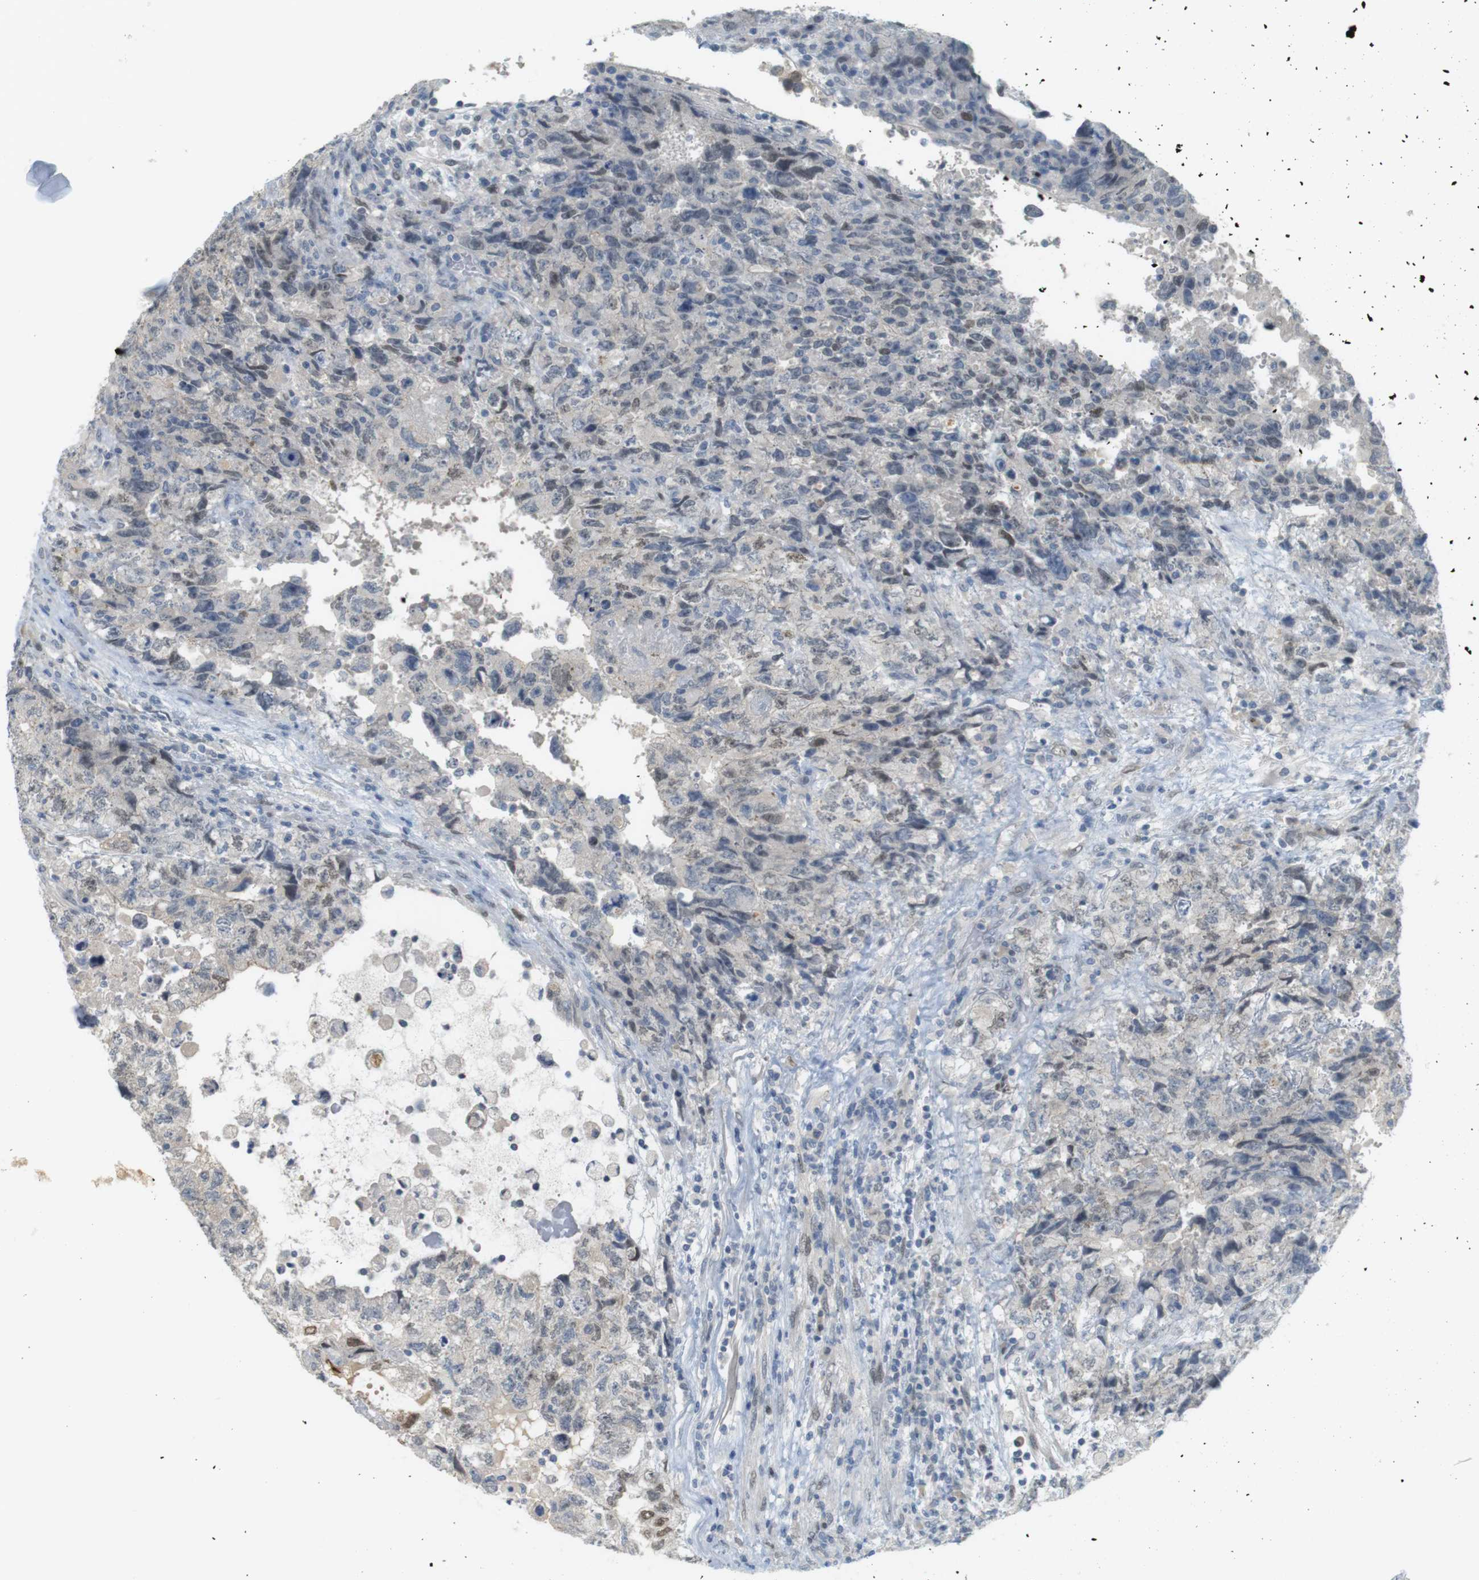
{"staining": {"intensity": "weak", "quantity": "<25%", "location": "nuclear"}, "tissue": "testis cancer", "cell_type": "Tumor cells", "image_type": "cancer", "snomed": [{"axis": "morphology", "description": "Carcinoma, Embryonal, NOS"}, {"axis": "topography", "description": "Testis"}], "caption": "Immunohistochemistry of testis embryonal carcinoma exhibits no expression in tumor cells. (Brightfield microscopy of DAB IHC at high magnification).", "gene": "CREB3L2", "patient": {"sex": "male", "age": 36}}